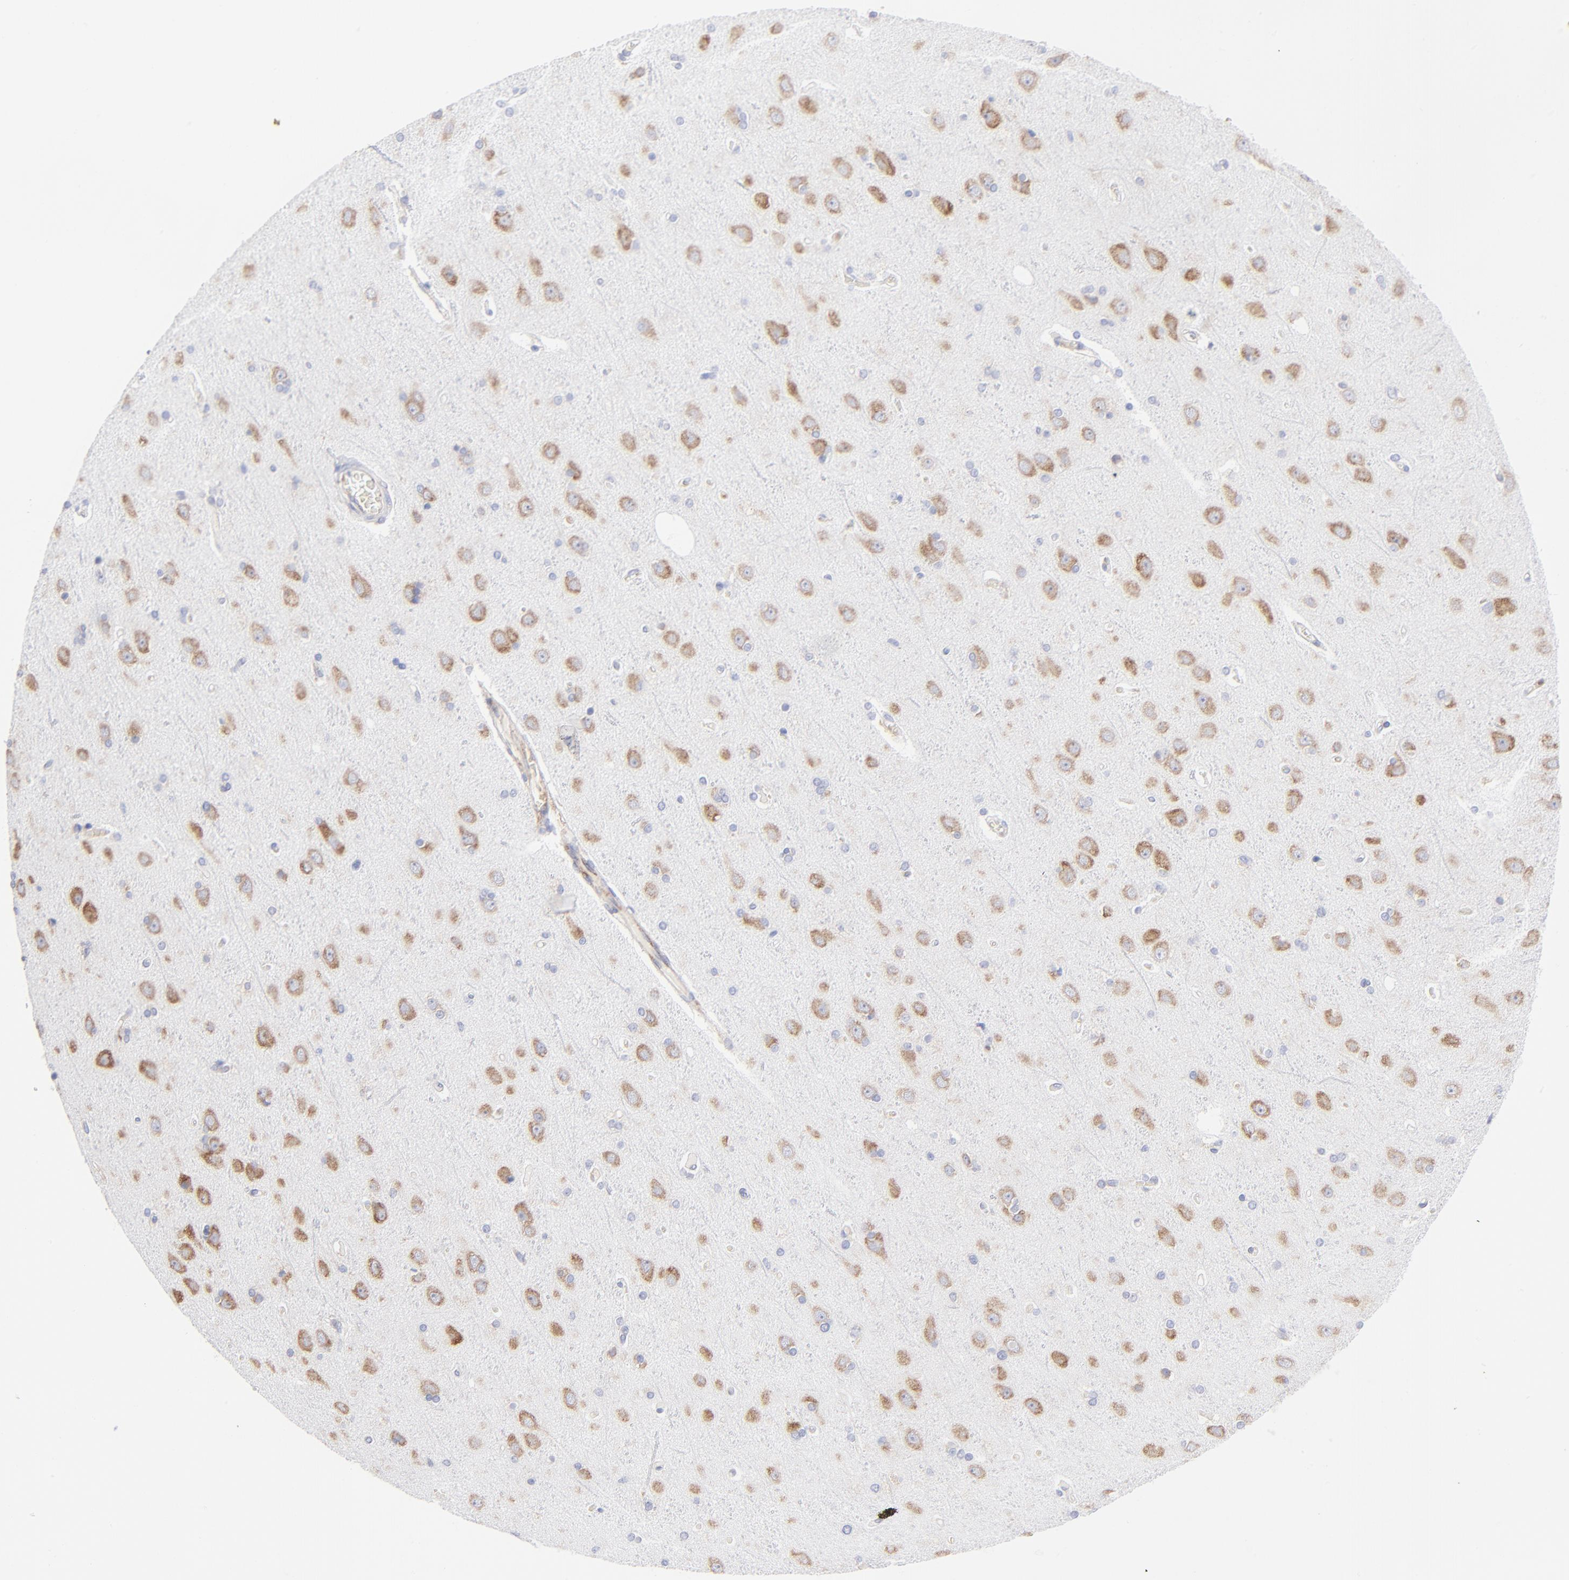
{"staining": {"intensity": "negative", "quantity": "none", "location": "none"}, "tissue": "cerebral cortex", "cell_type": "Endothelial cells", "image_type": "normal", "snomed": [{"axis": "morphology", "description": "Normal tissue, NOS"}, {"axis": "topography", "description": "Cerebral cortex"}], "caption": "Endothelial cells show no significant protein staining in unremarkable cerebral cortex. (DAB (3,3'-diaminobenzidine) immunohistochemistry (IHC) visualized using brightfield microscopy, high magnification).", "gene": "EIF2AK2", "patient": {"sex": "female", "age": 54}}